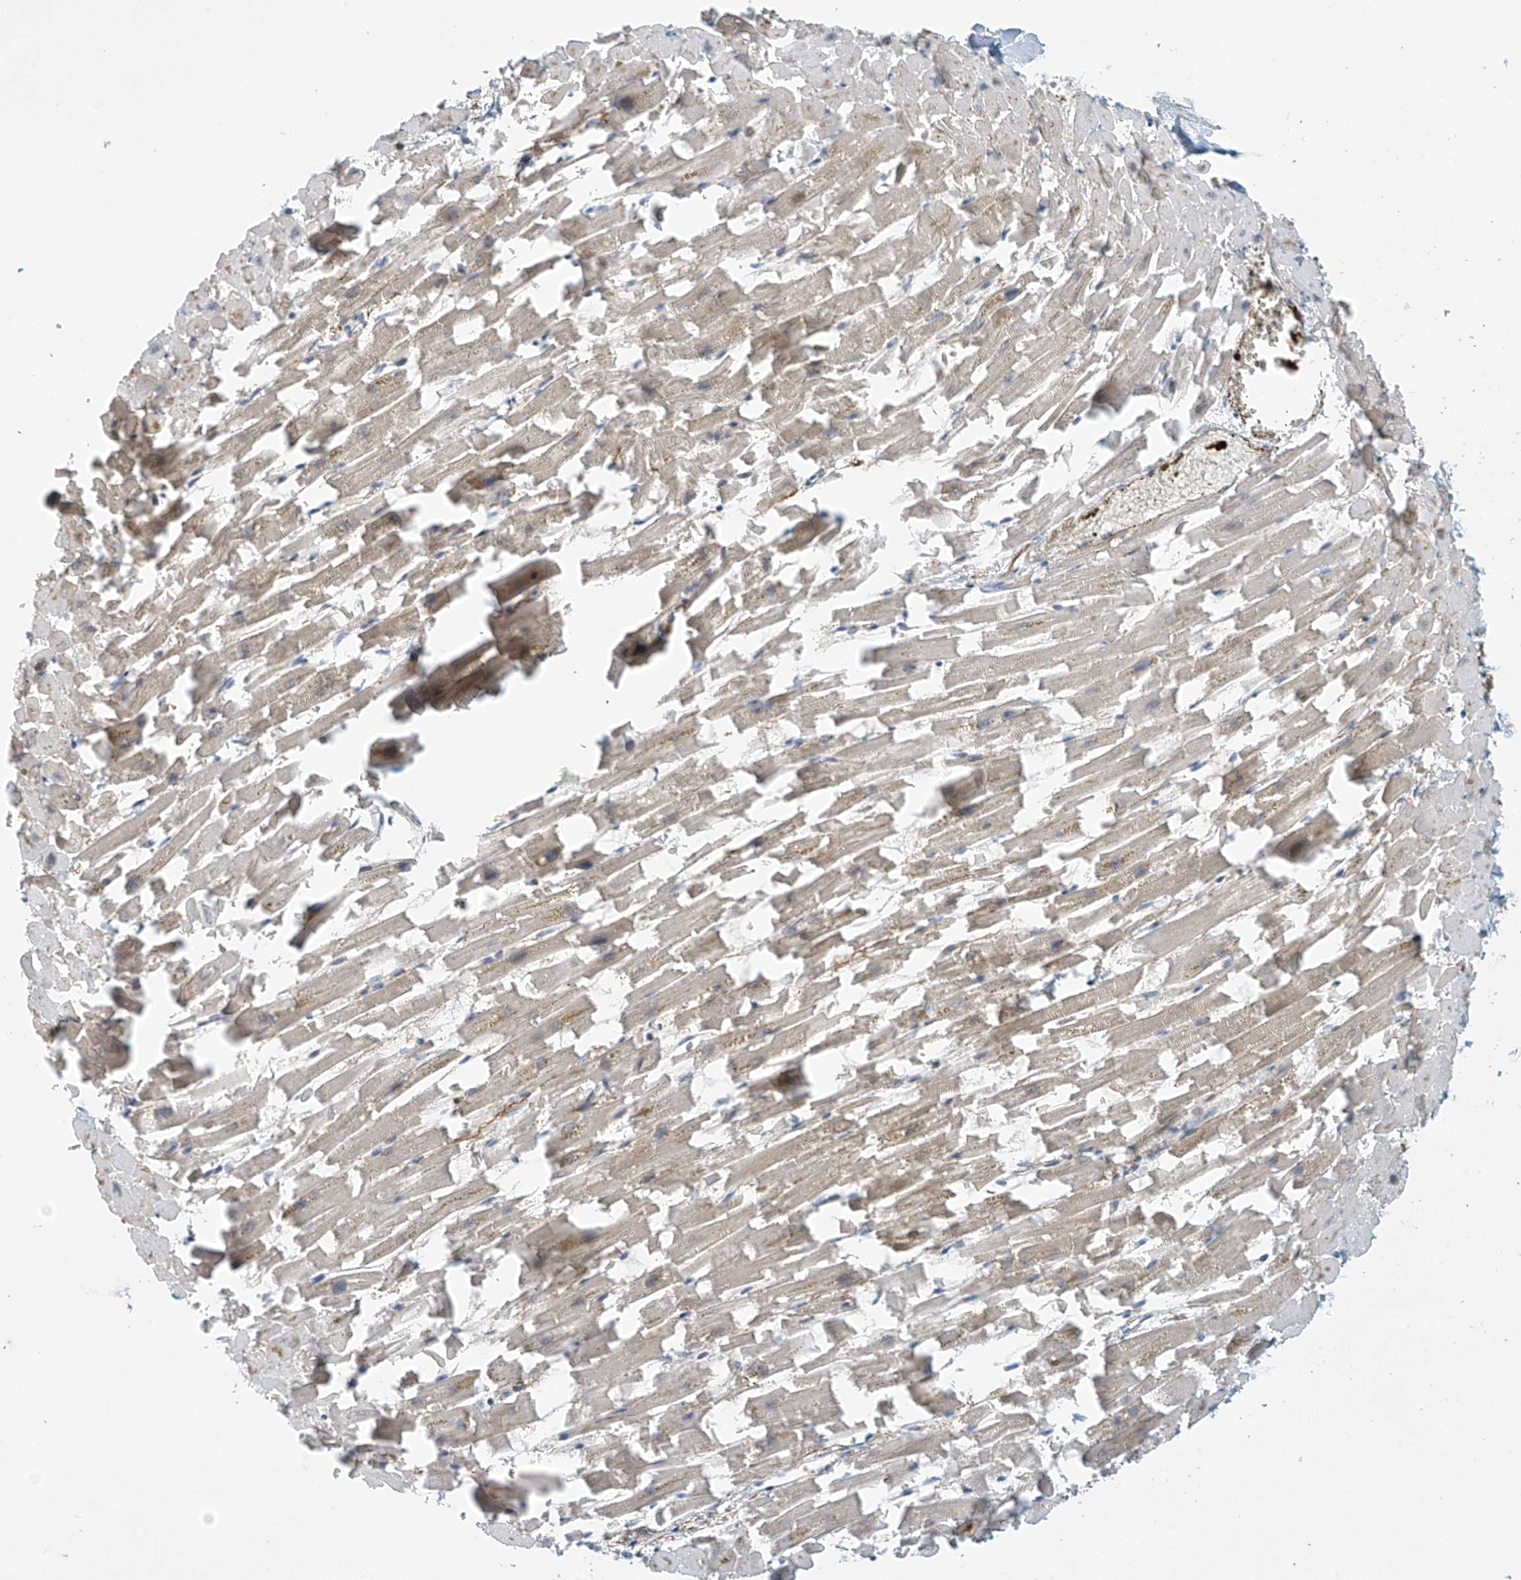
{"staining": {"intensity": "weak", "quantity": "<25%", "location": "cytoplasmic/membranous"}, "tissue": "heart muscle", "cell_type": "Cardiomyocytes", "image_type": "normal", "snomed": [{"axis": "morphology", "description": "Normal tissue, NOS"}, {"axis": "topography", "description": "Heart"}], "caption": "The photomicrograph demonstrates no significant expression in cardiomyocytes of heart muscle.", "gene": "FSD1L", "patient": {"sex": "female", "age": 64}}